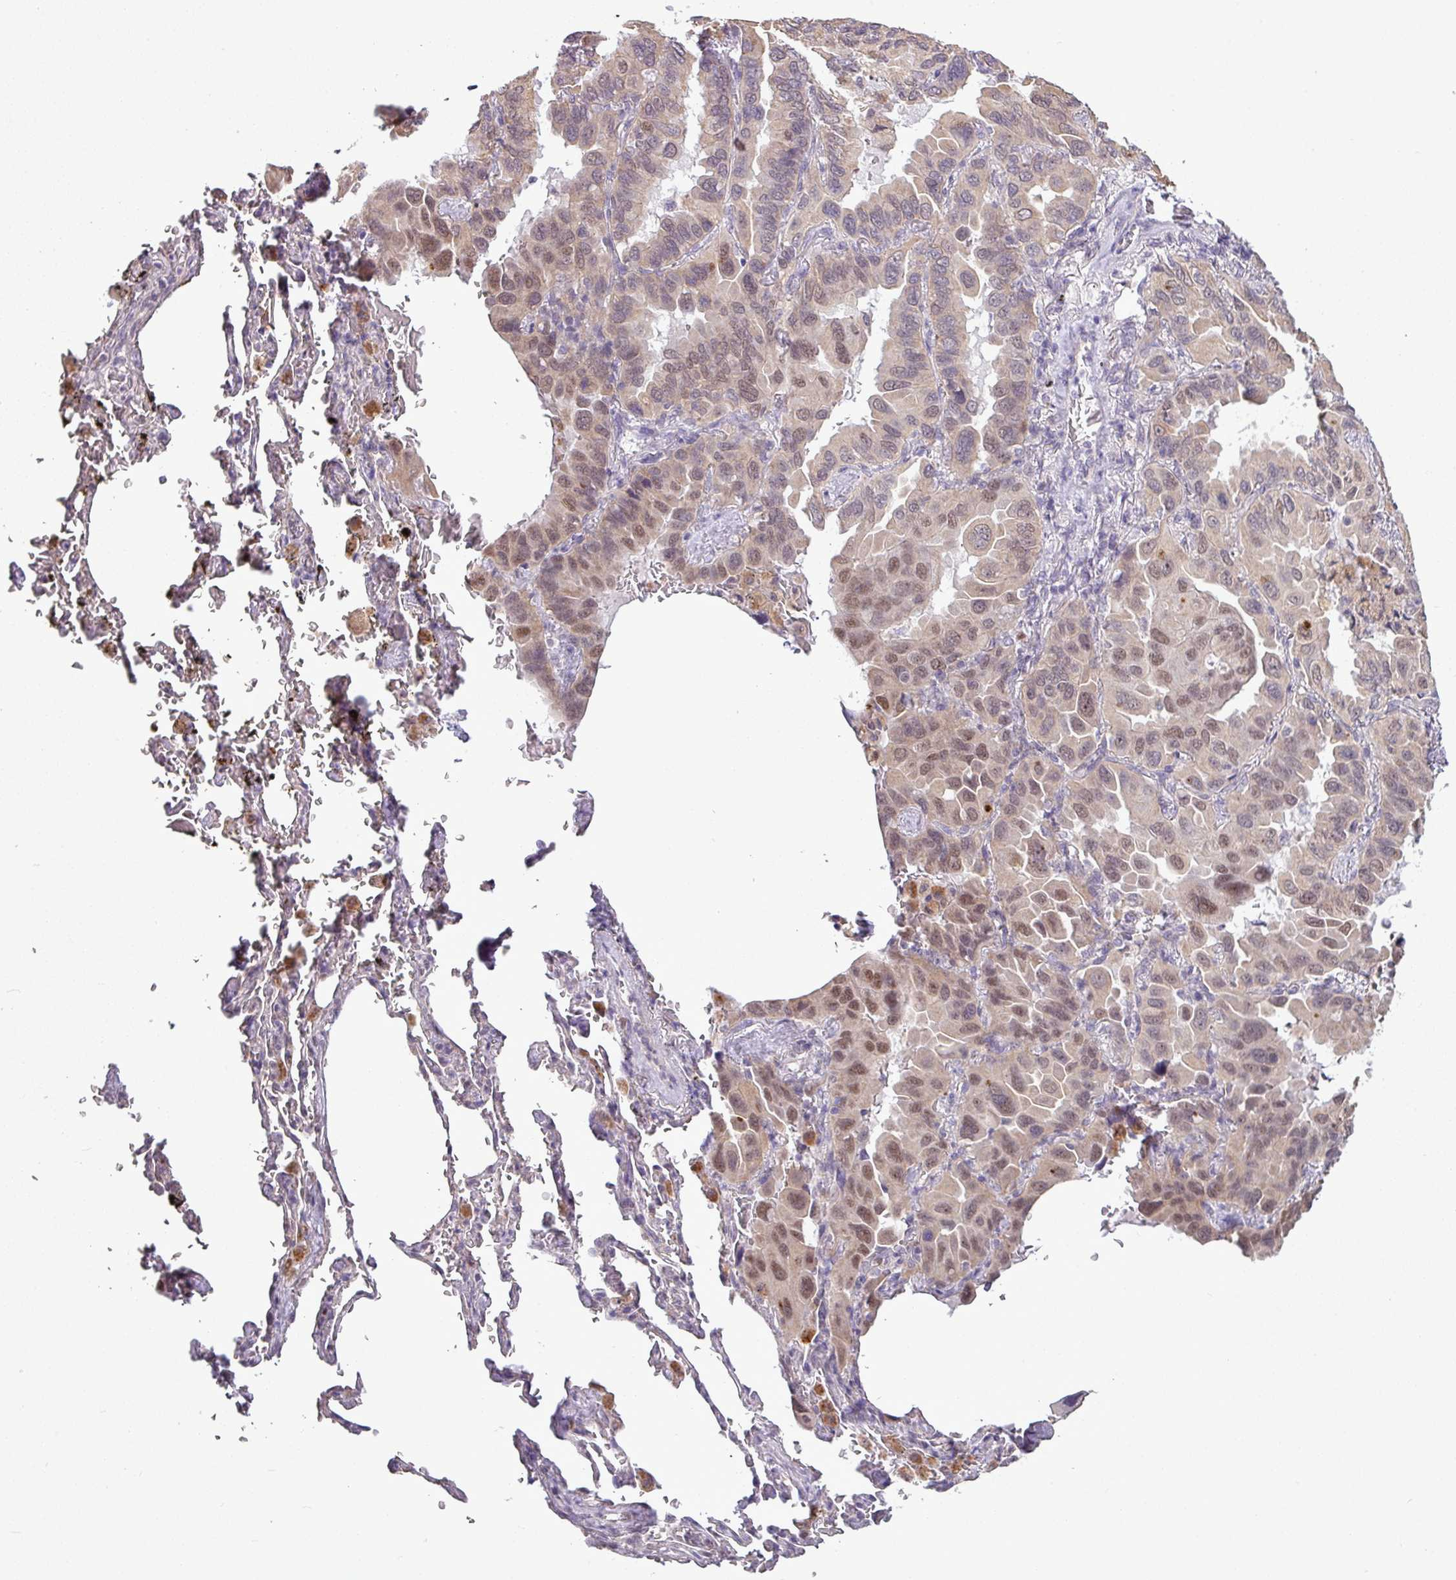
{"staining": {"intensity": "moderate", "quantity": "25%-75%", "location": "nuclear"}, "tissue": "lung cancer", "cell_type": "Tumor cells", "image_type": "cancer", "snomed": [{"axis": "morphology", "description": "Adenocarcinoma, NOS"}, {"axis": "topography", "description": "Lung"}], "caption": "Lung cancer stained with immunohistochemistry demonstrates moderate nuclear positivity in approximately 25%-75% of tumor cells. Nuclei are stained in blue.", "gene": "ZNF217", "patient": {"sex": "male", "age": 64}}